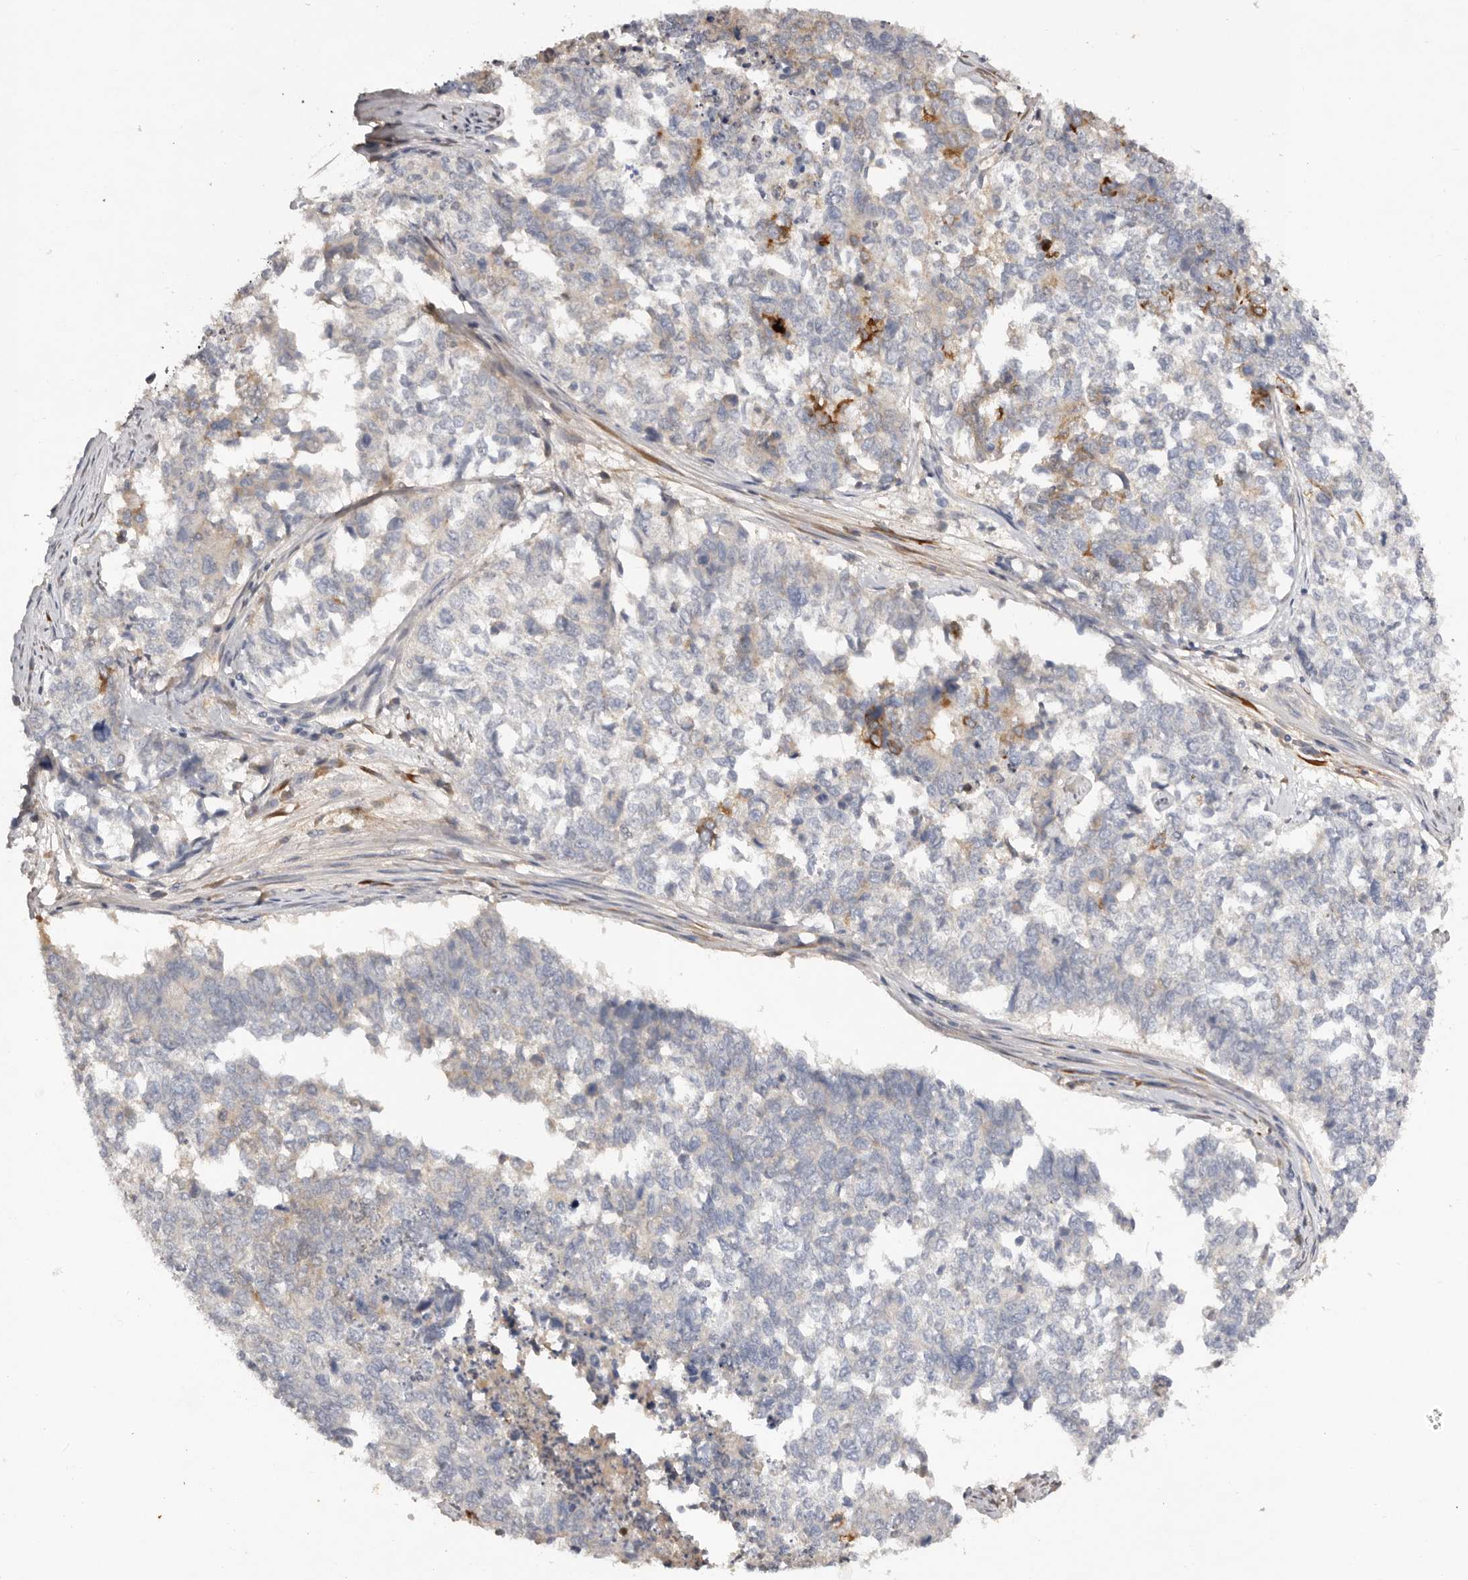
{"staining": {"intensity": "moderate", "quantity": "<25%", "location": "cytoplasmic/membranous"}, "tissue": "cervical cancer", "cell_type": "Tumor cells", "image_type": "cancer", "snomed": [{"axis": "morphology", "description": "Squamous cell carcinoma, NOS"}, {"axis": "topography", "description": "Cervix"}], "caption": "Tumor cells demonstrate moderate cytoplasmic/membranous staining in approximately <25% of cells in squamous cell carcinoma (cervical).", "gene": "SCUBE2", "patient": {"sex": "female", "age": 63}}